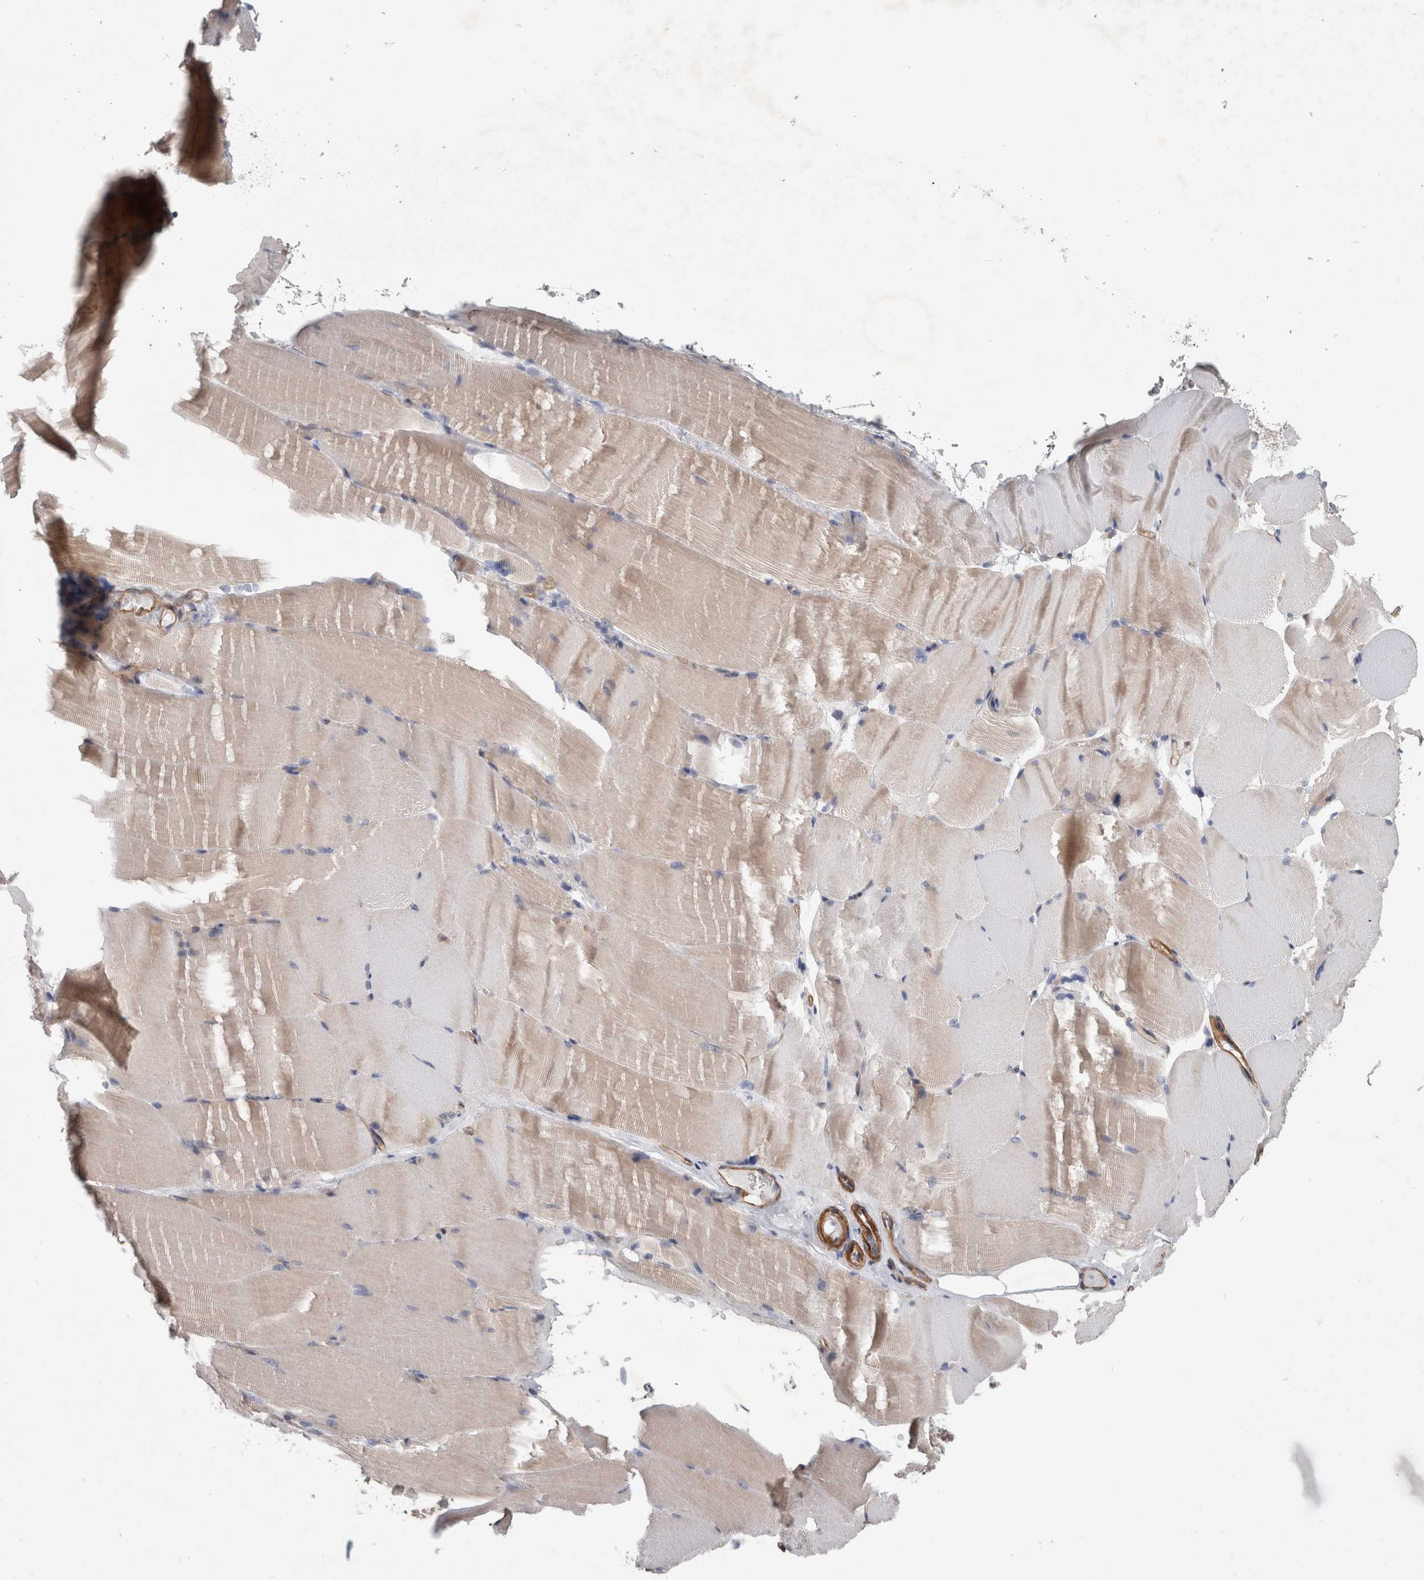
{"staining": {"intensity": "weak", "quantity": "<25%", "location": "cytoplasmic/membranous"}, "tissue": "skeletal muscle", "cell_type": "Myocytes", "image_type": "normal", "snomed": [{"axis": "morphology", "description": "Normal tissue, NOS"}, {"axis": "topography", "description": "Skeletal muscle"}, {"axis": "topography", "description": "Parathyroid gland"}], "caption": "A high-resolution micrograph shows immunohistochemistry staining of benign skeletal muscle, which displays no significant positivity in myocytes. (DAB (3,3'-diaminobenzidine) immunohistochemistry with hematoxylin counter stain).", "gene": "BCAM", "patient": {"sex": "female", "age": 37}}